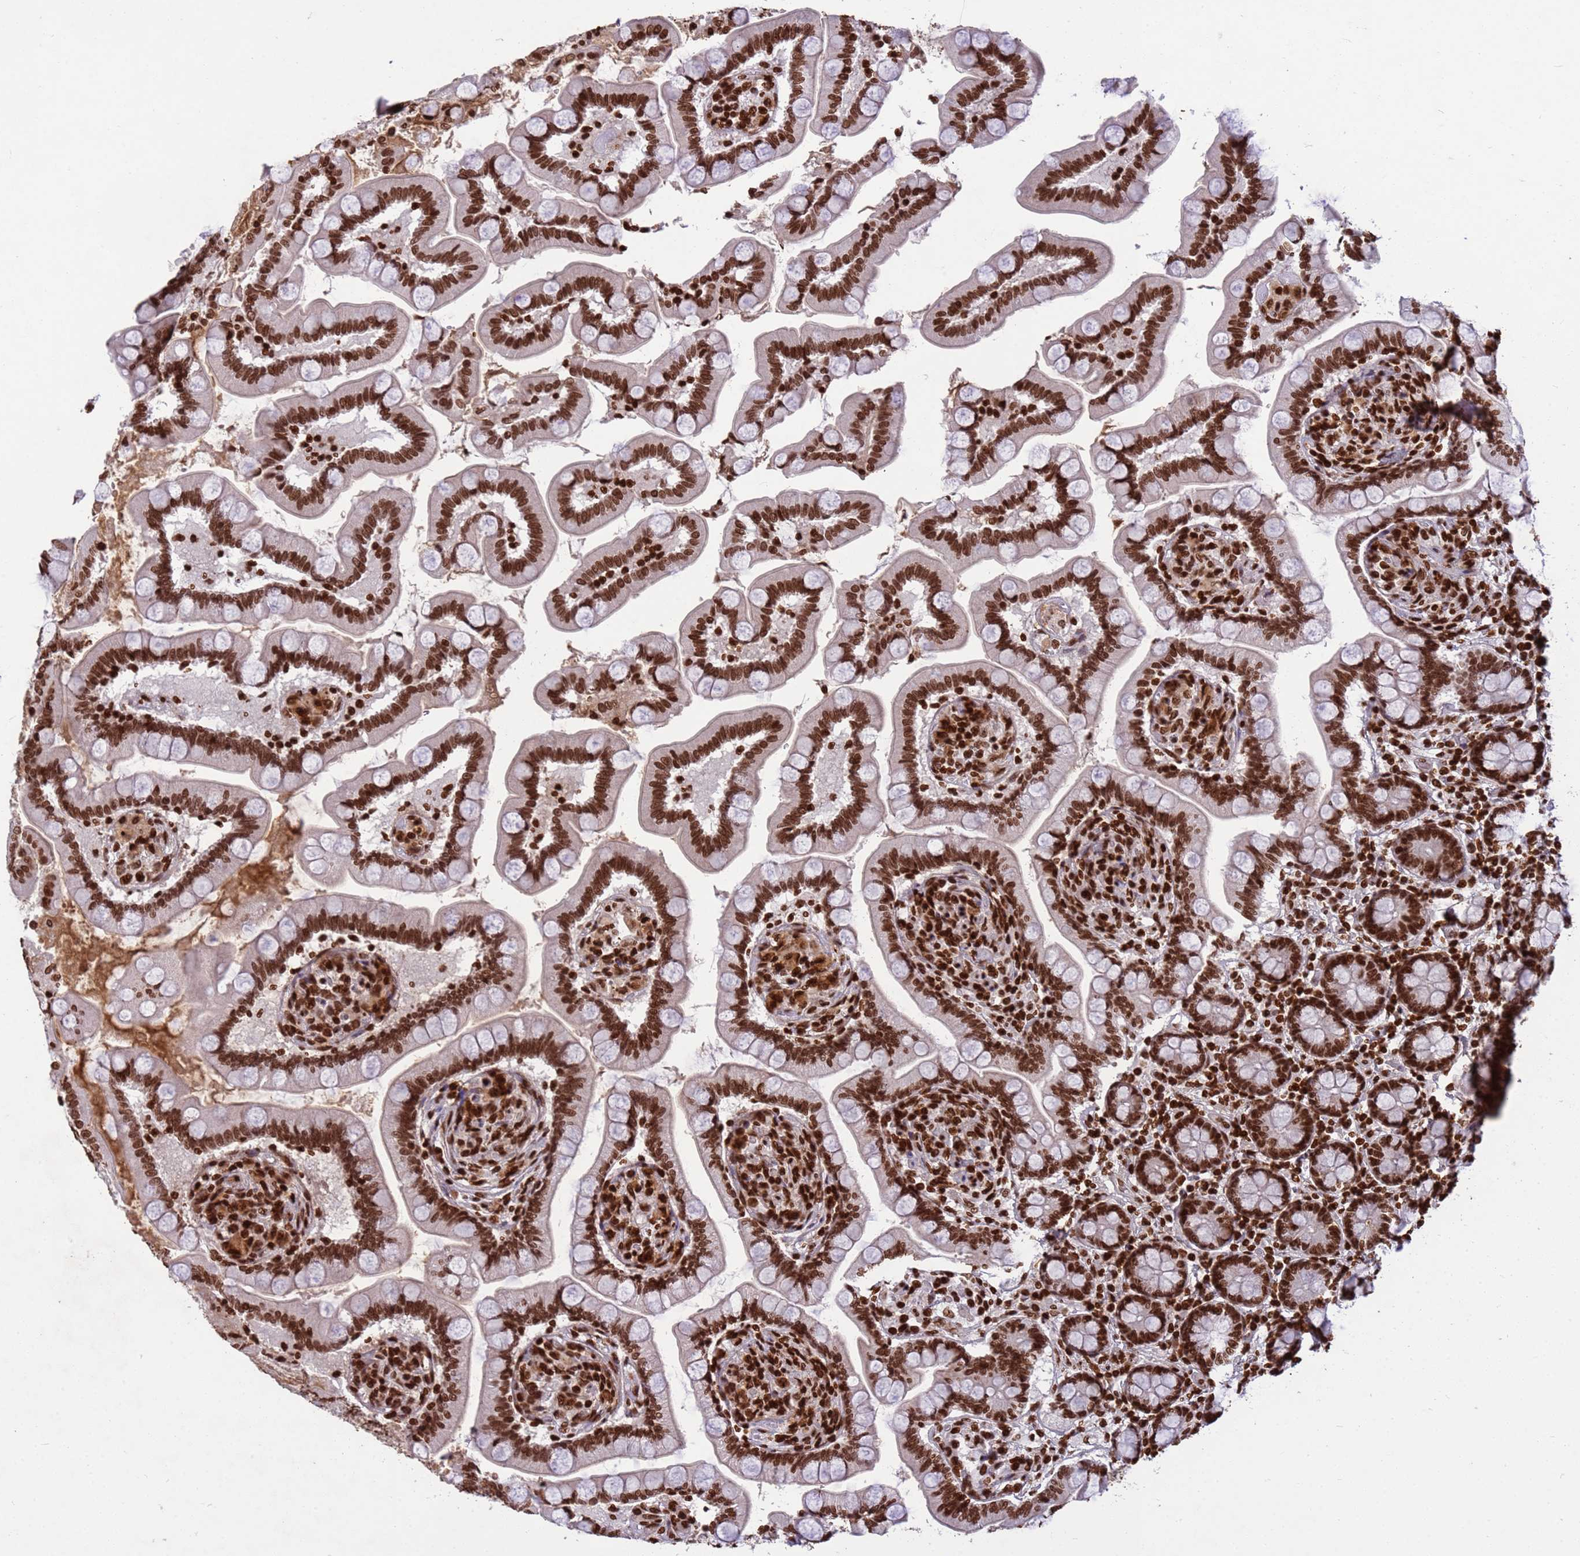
{"staining": {"intensity": "strong", "quantity": ">75%", "location": "nuclear"}, "tissue": "small intestine", "cell_type": "Glandular cells", "image_type": "normal", "snomed": [{"axis": "morphology", "description": "Normal tissue, NOS"}, {"axis": "topography", "description": "Small intestine"}], "caption": "Immunohistochemistry micrograph of normal small intestine: small intestine stained using IHC exhibits high levels of strong protein expression localized specifically in the nuclear of glandular cells, appearing as a nuclear brown color.", "gene": "H3", "patient": {"sex": "female", "age": 64}}